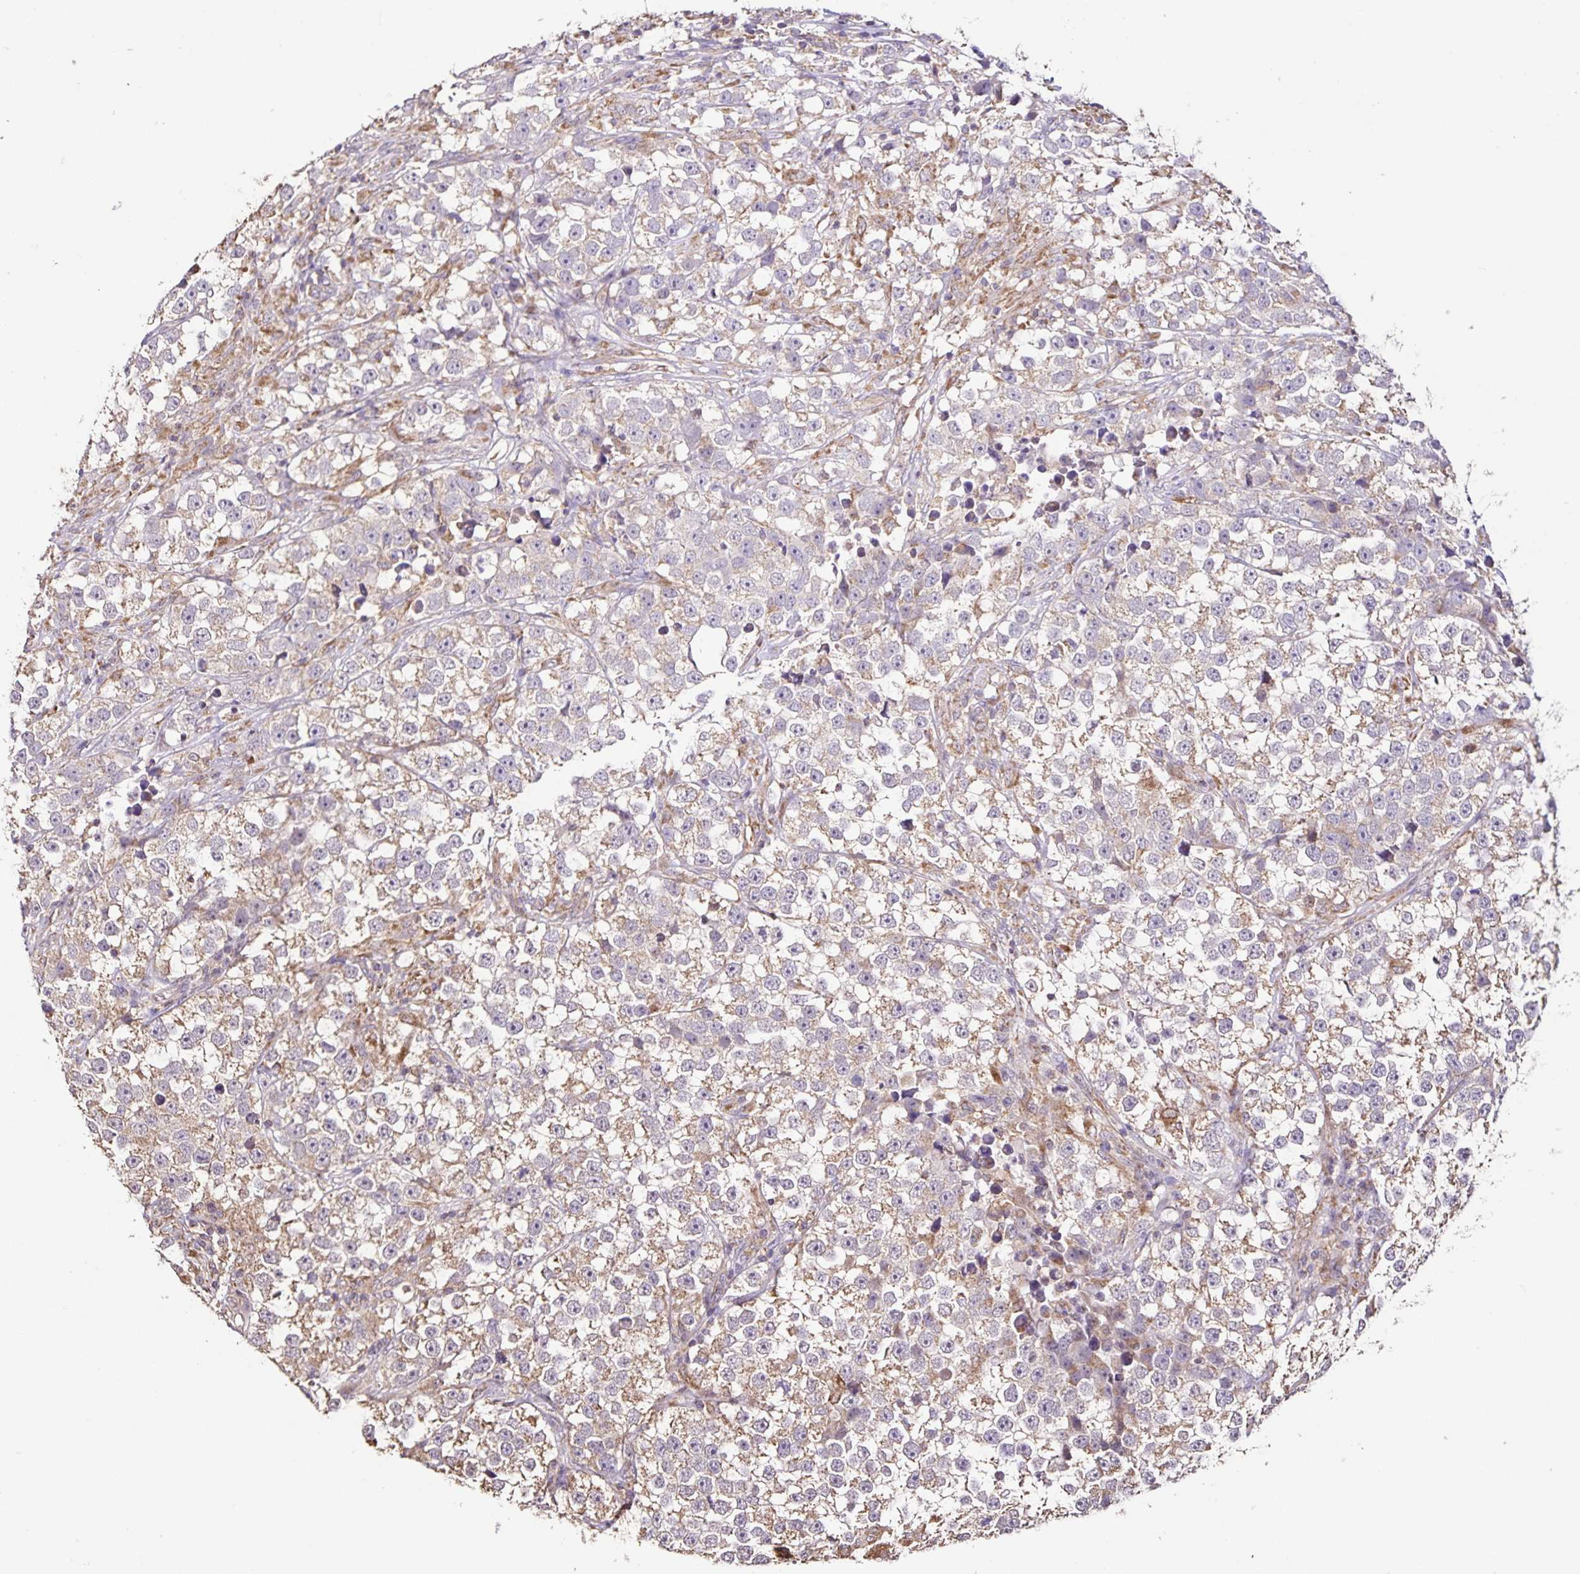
{"staining": {"intensity": "weak", "quantity": "25%-75%", "location": "cytoplasmic/membranous"}, "tissue": "testis cancer", "cell_type": "Tumor cells", "image_type": "cancer", "snomed": [{"axis": "morphology", "description": "Seminoma, NOS"}, {"axis": "topography", "description": "Testis"}], "caption": "Immunohistochemistry micrograph of testis cancer (seminoma) stained for a protein (brown), which displays low levels of weak cytoplasmic/membranous staining in approximately 25%-75% of tumor cells.", "gene": "MAN1A1", "patient": {"sex": "male", "age": 46}}